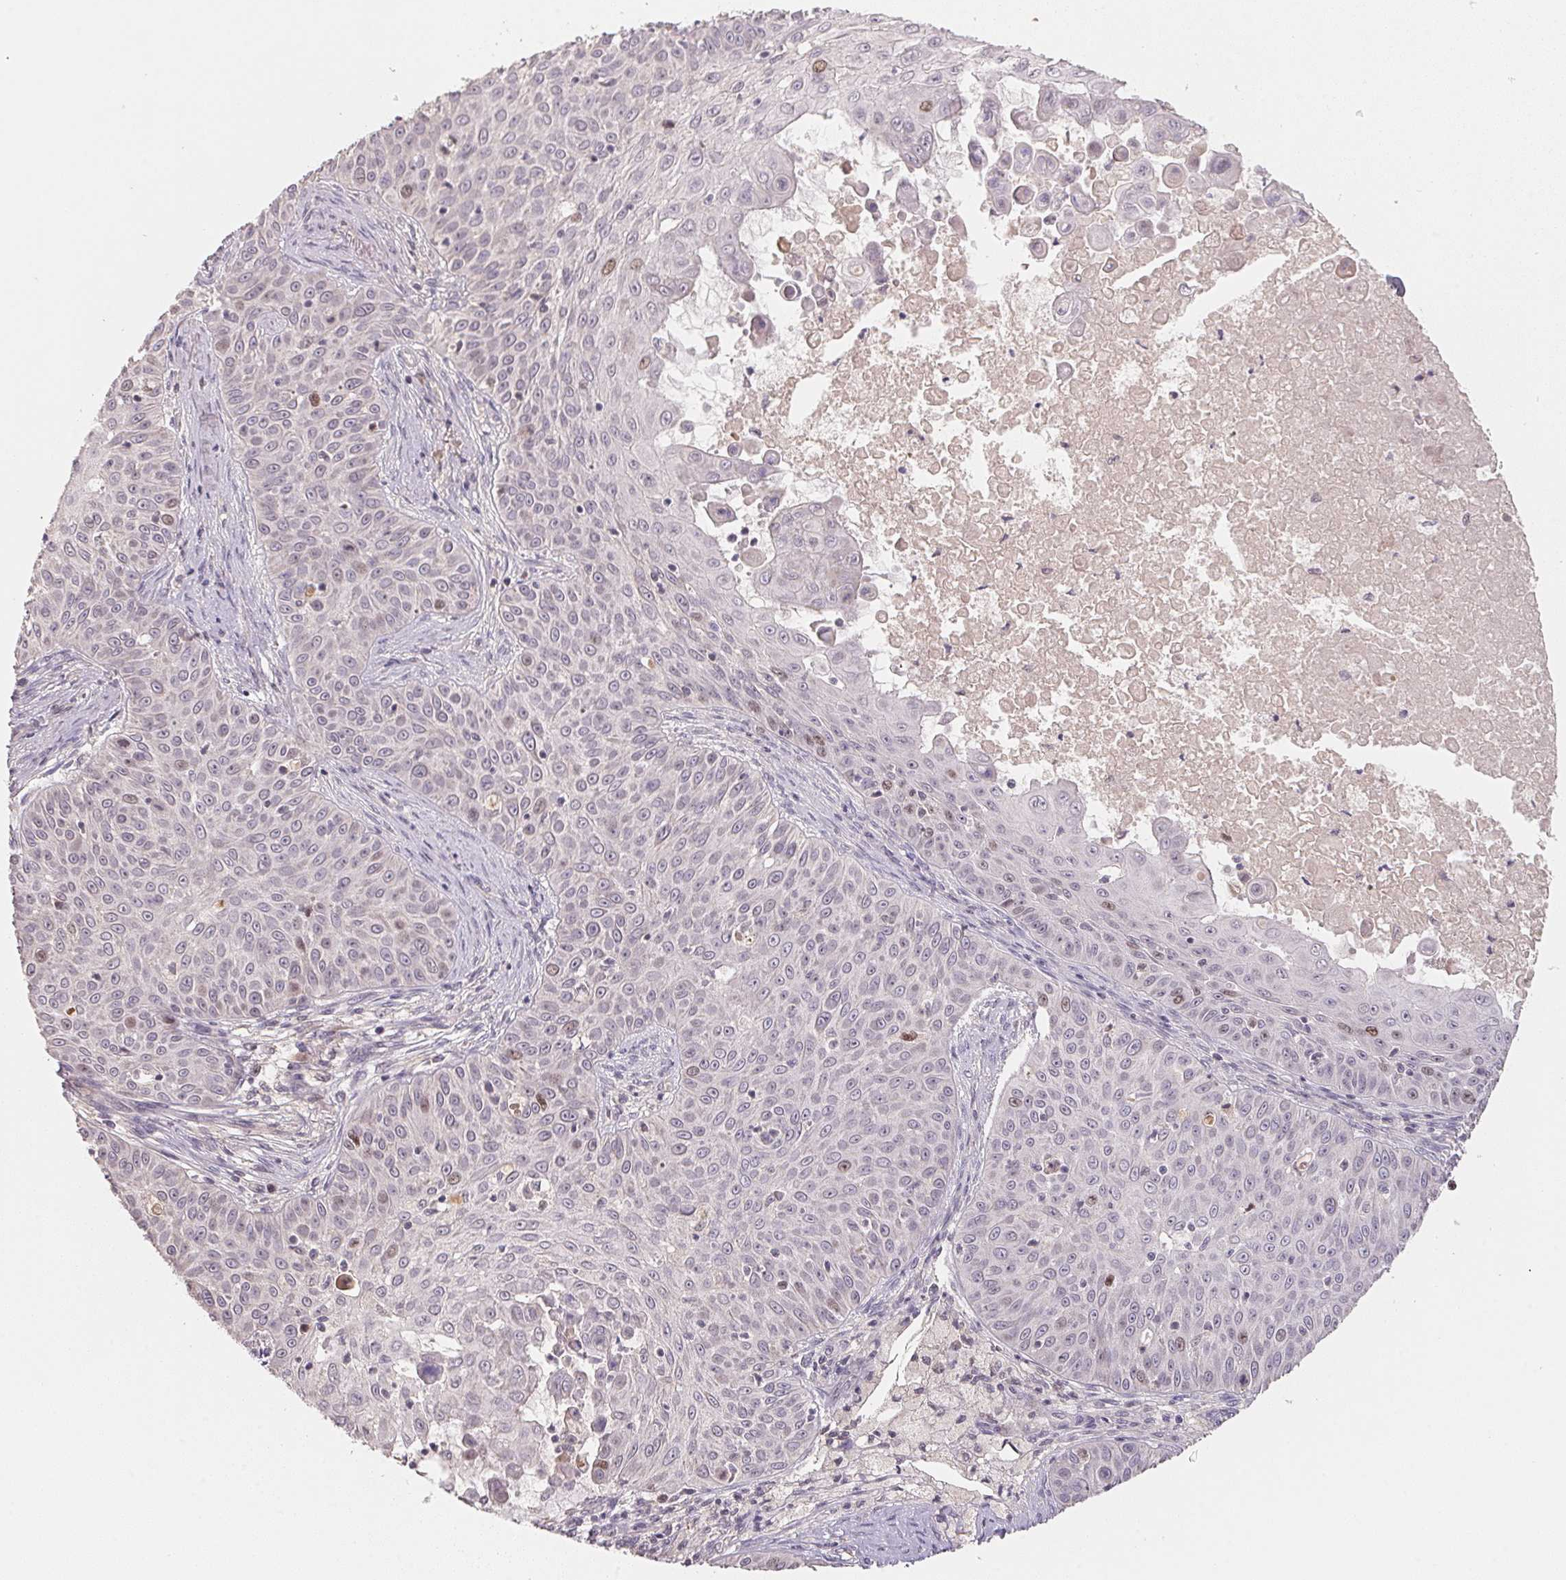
{"staining": {"intensity": "moderate", "quantity": "<25%", "location": "nuclear"}, "tissue": "skin cancer", "cell_type": "Tumor cells", "image_type": "cancer", "snomed": [{"axis": "morphology", "description": "Squamous cell carcinoma, NOS"}, {"axis": "topography", "description": "Skin"}], "caption": "Tumor cells demonstrate low levels of moderate nuclear positivity in approximately <25% of cells in skin cancer (squamous cell carcinoma).", "gene": "KIFC1", "patient": {"sex": "male", "age": 82}}